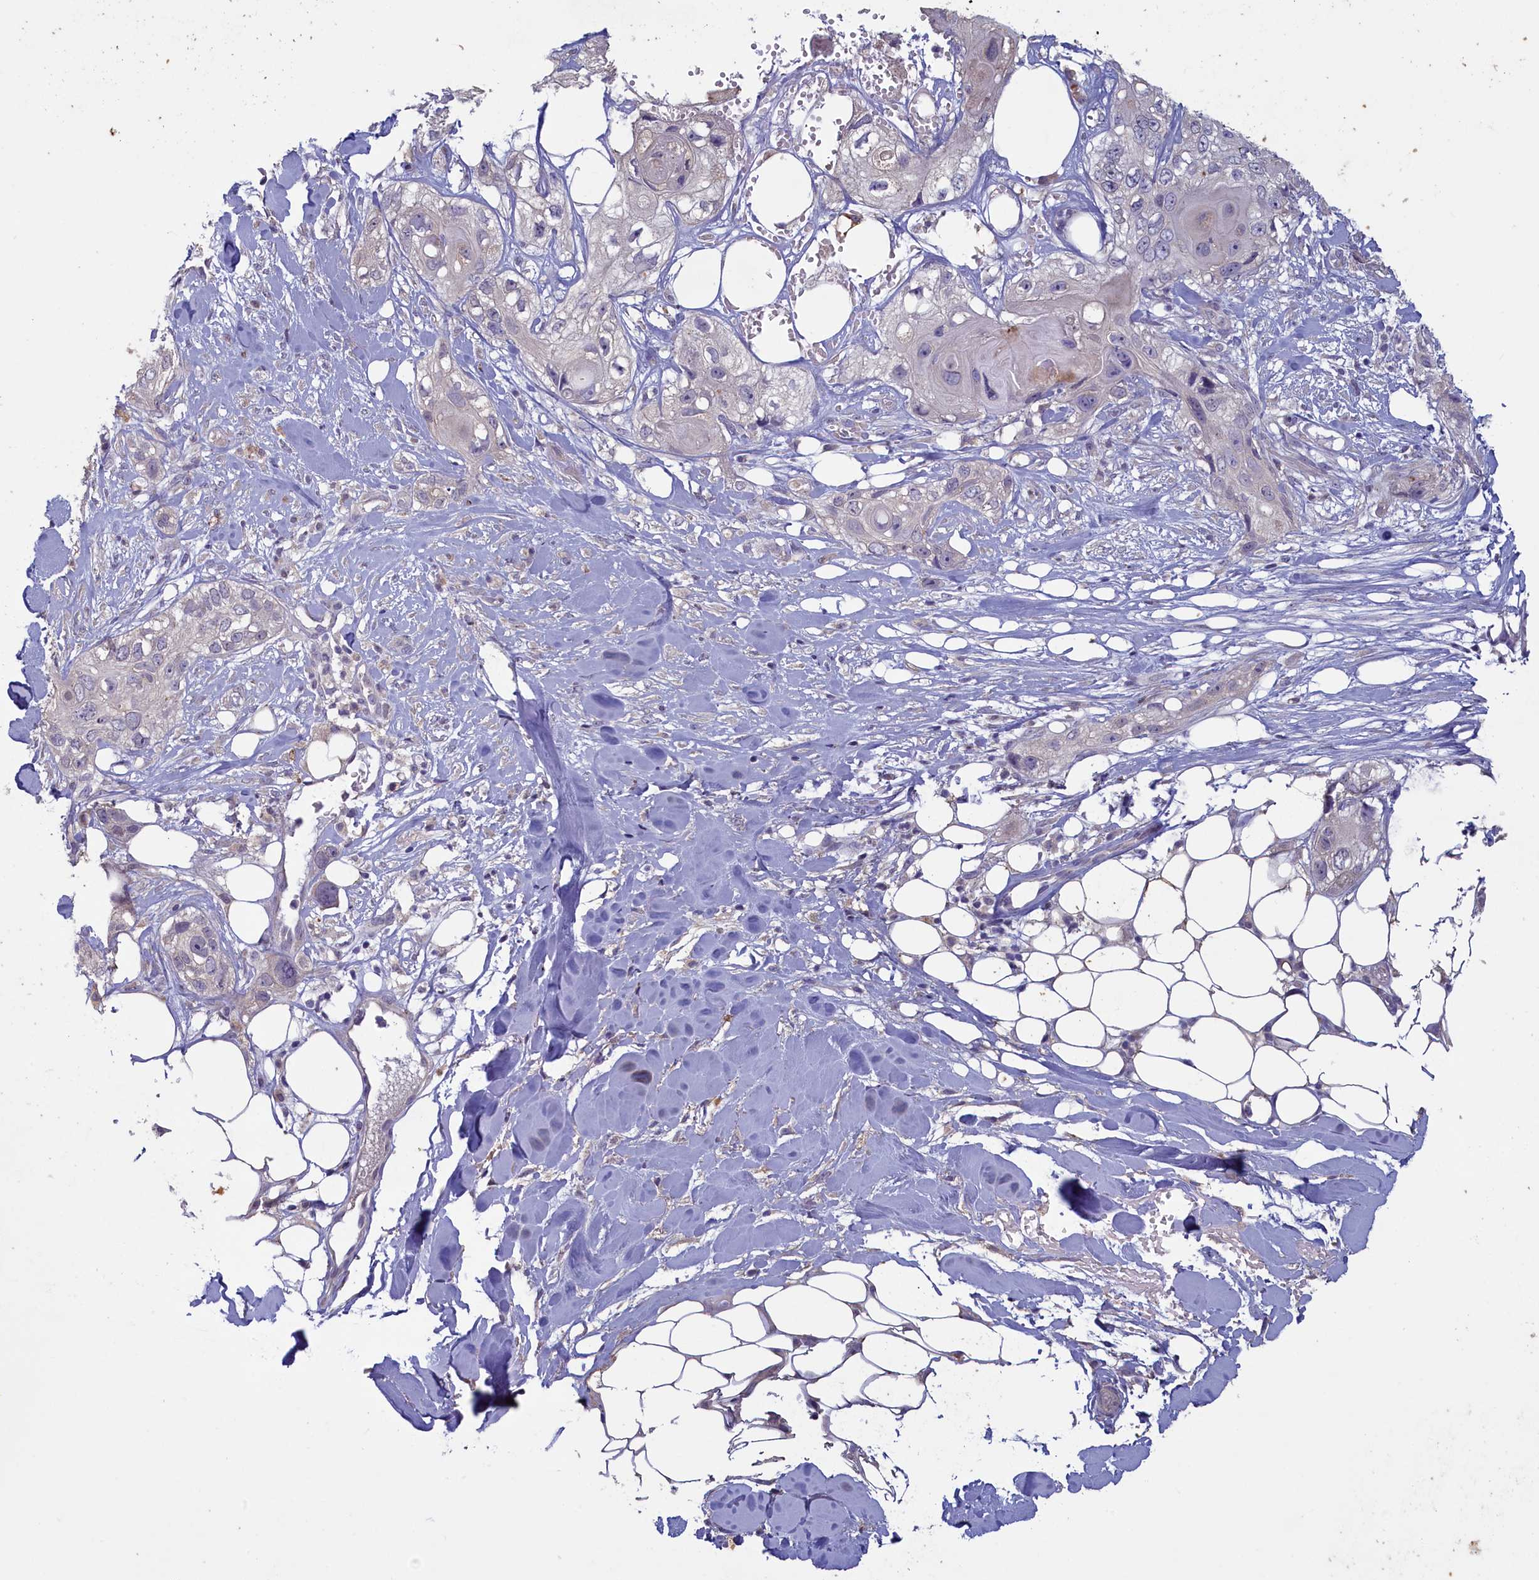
{"staining": {"intensity": "negative", "quantity": "none", "location": "none"}, "tissue": "skin cancer", "cell_type": "Tumor cells", "image_type": "cancer", "snomed": [{"axis": "morphology", "description": "Normal tissue, NOS"}, {"axis": "morphology", "description": "Squamous cell carcinoma, NOS"}, {"axis": "topography", "description": "Skin"}], "caption": "Human skin cancer (squamous cell carcinoma) stained for a protein using immunohistochemistry demonstrates no expression in tumor cells.", "gene": "ATF7IP2", "patient": {"sex": "male", "age": 72}}